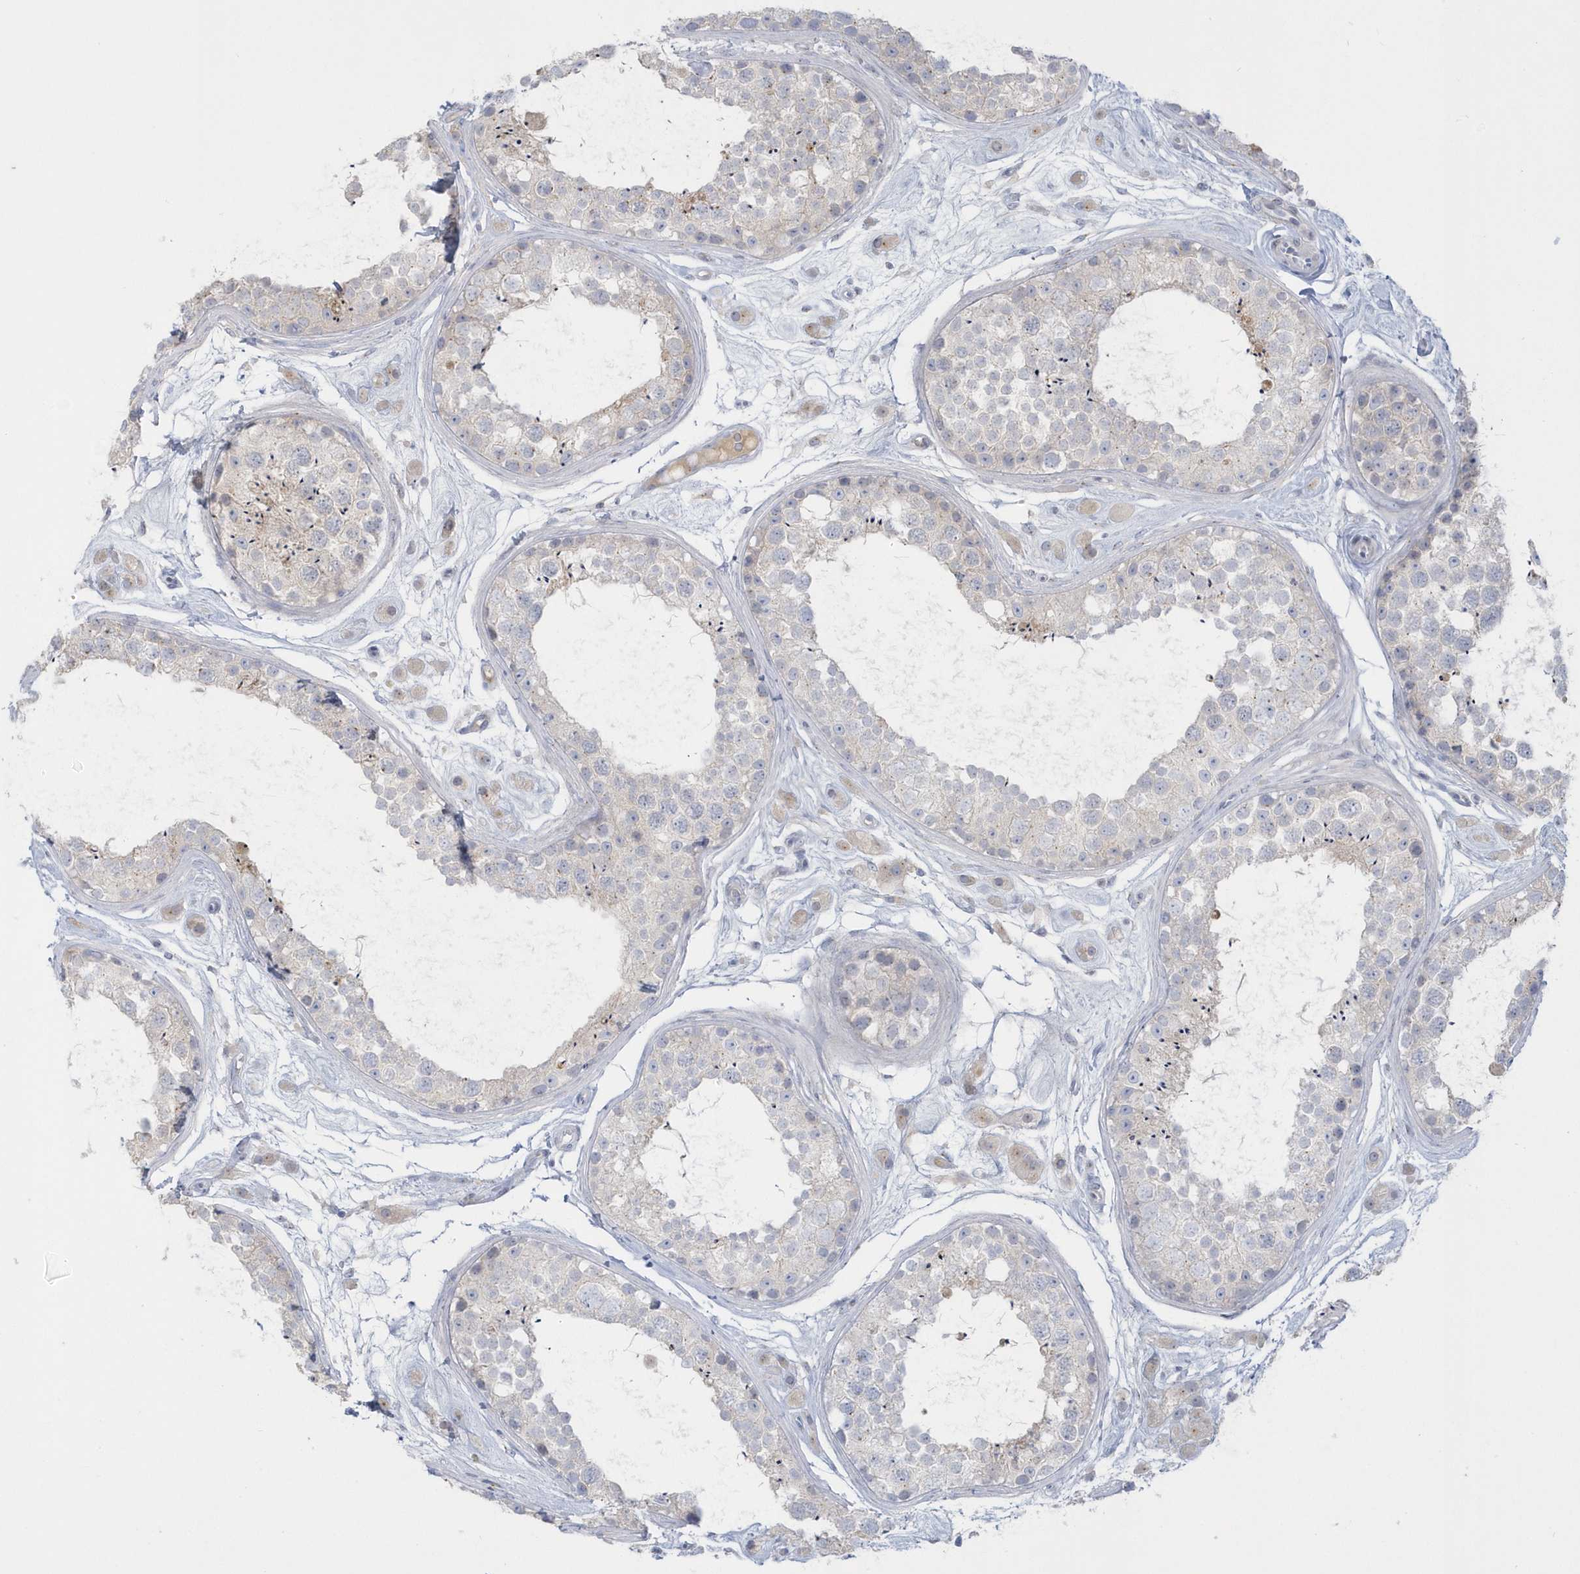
{"staining": {"intensity": "weak", "quantity": "<25%", "location": "cytoplasmic/membranous"}, "tissue": "testis", "cell_type": "Cells in seminiferous ducts", "image_type": "normal", "snomed": [{"axis": "morphology", "description": "Normal tissue, NOS"}, {"axis": "topography", "description": "Testis"}], "caption": "An immunohistochemistry image of normal testis is shown. There is no staining in cells in seminiferous ducts of testis. (Stains: DAB (3,3'-diaminobenzidine) IHC with hematoxylin counter stain, Microscopy: brightfield microscopy at high magnification).", "gene": "SEMA3D", "patient": {"sex": "male", "age": 25}}